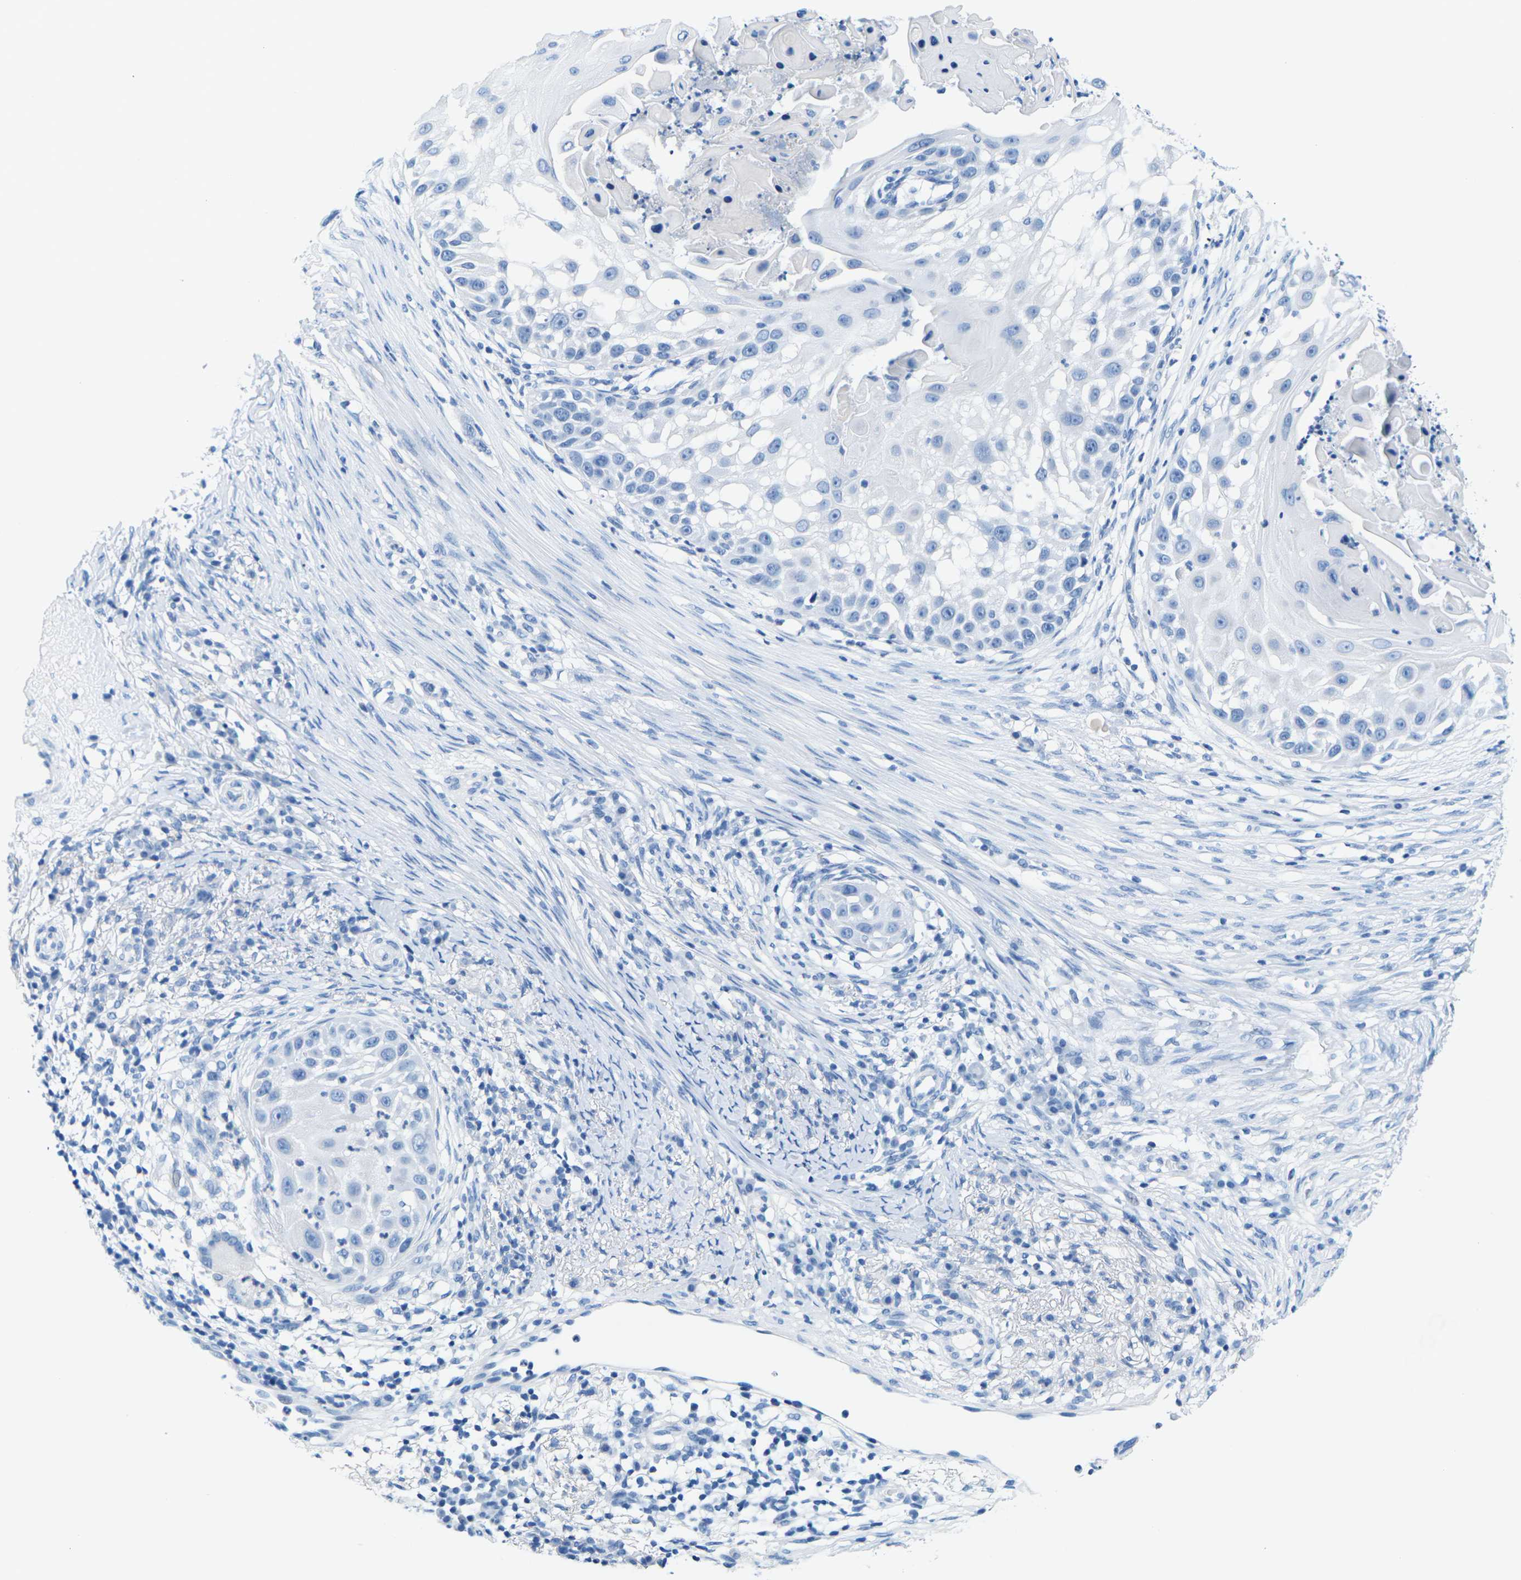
{"staining": {"intensity": "negative", "quantity": "none", "location": "none"}, "tissue": "skin cancer", "cell_type": "Tumor cells", "image_type": "cancer", "snomed": [{"axis": "morphology", "description": "Squamous cell carcinoma, NOS"}, {"axis": "topography", "description": "Skin"}], "caption": "Skin squamous cell carcinoma stained for a protein using IHC shows no expression tumor cells.", "gene": "SLC12A1", "patient": {"sex": "female", "age": 44}}